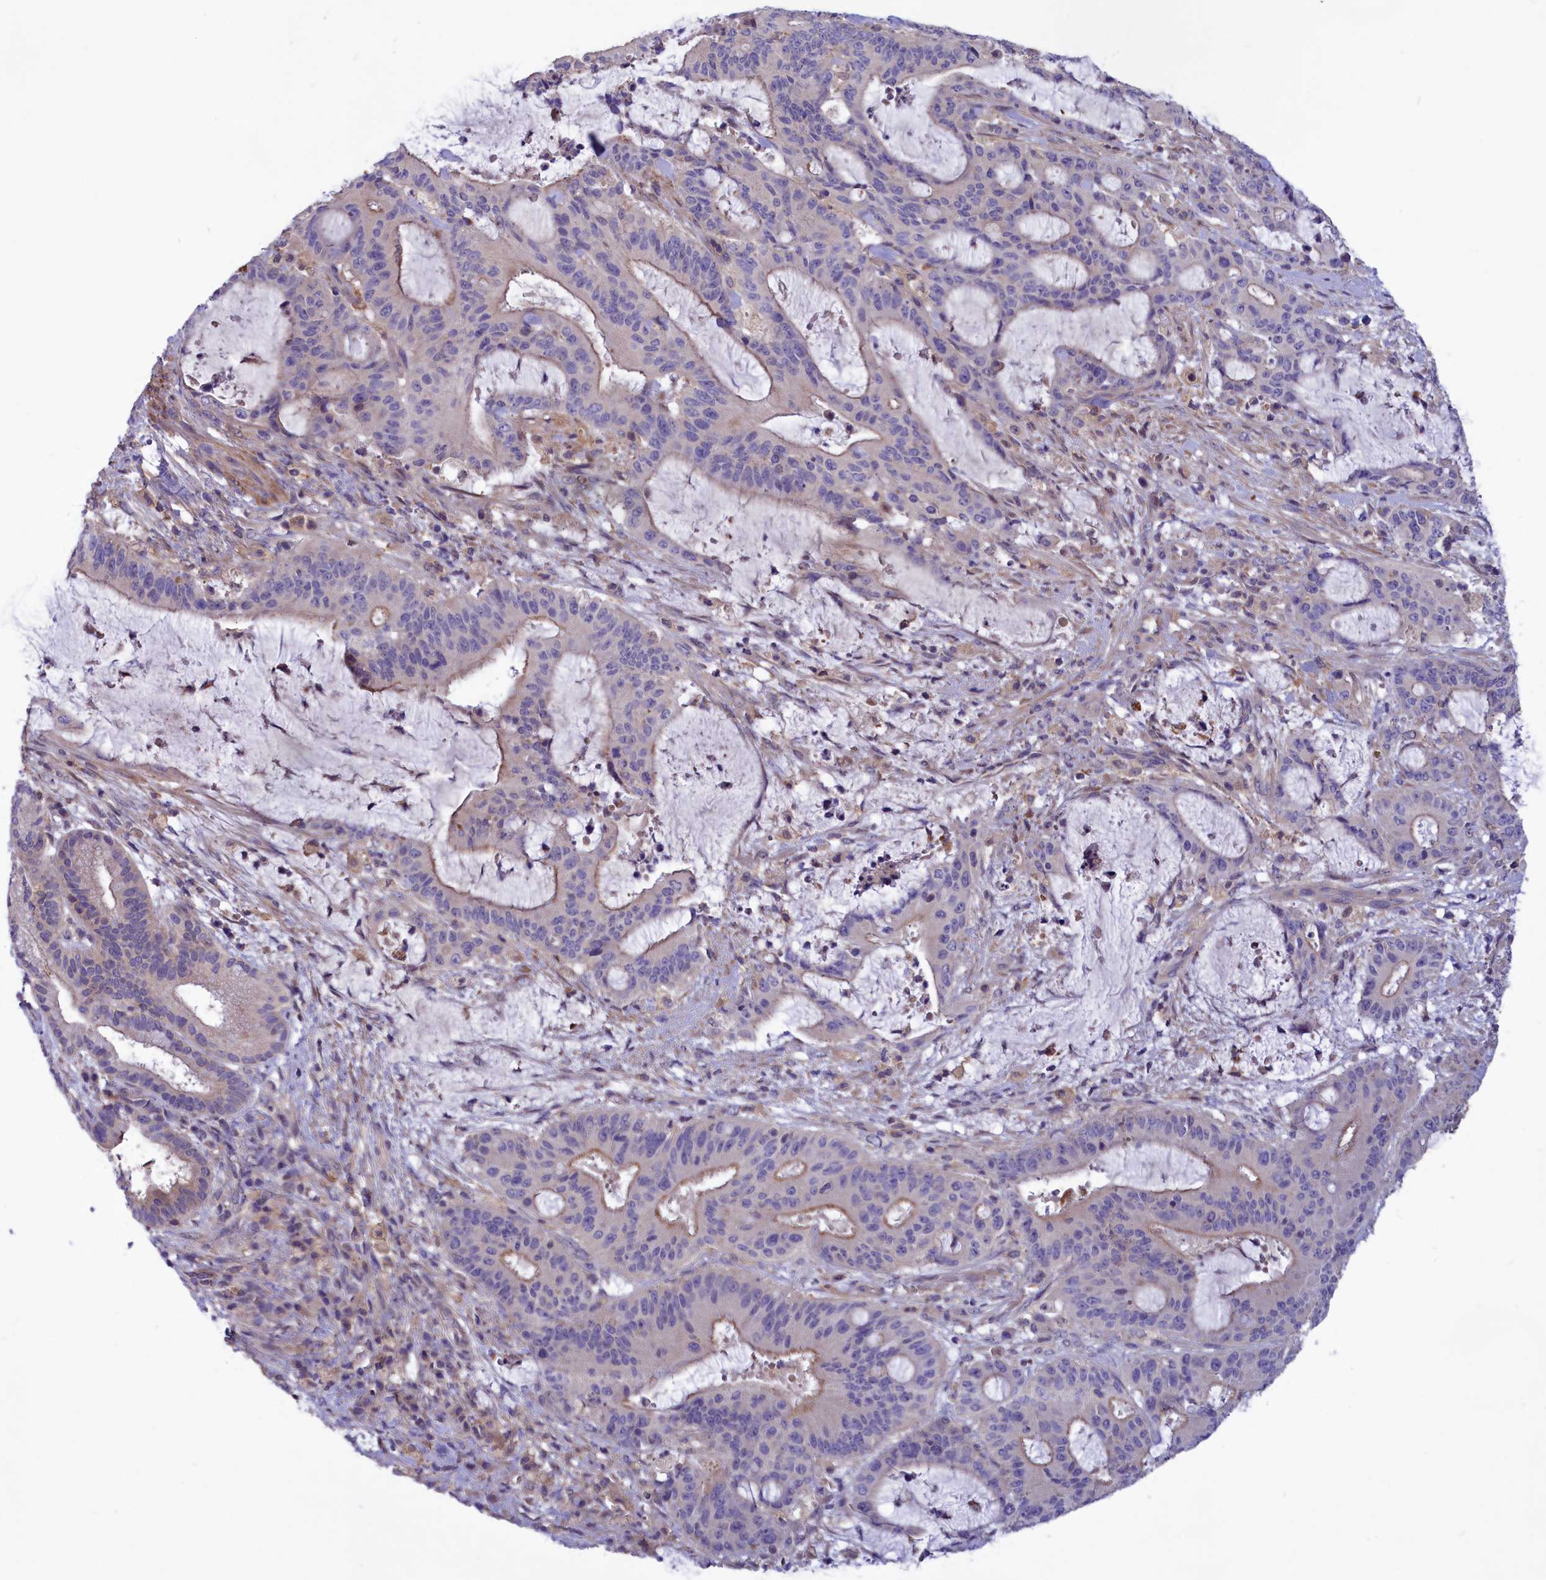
{"staining": {"intensity": "weak", "quantity": "25%-75%", "location": "cytoplasmic/membranous"}, "tissue": "liver cancer", "cell_type": "Tumor cells", "image_type": "cancer", "snomed": [{"axis": "morphology", "description": "Normal tissue, NOS"}, {"axis": "morphology", "description": "Cholangiocarcinoma"}, {"axis": "topography", "description": "Liver"}, {"axis": "topography", "description": "Peripheral nerve tissue"}], "caption": "Immunohistochemical staining of human cholangiocarcinoma (liver) demonstrates low levels of weak cytoplasmic/membranous protein expression in approximately 25%-75% of tumor cells.", "gene": "AMDHD2", "patient": {"sex": "female", "age": 73}}